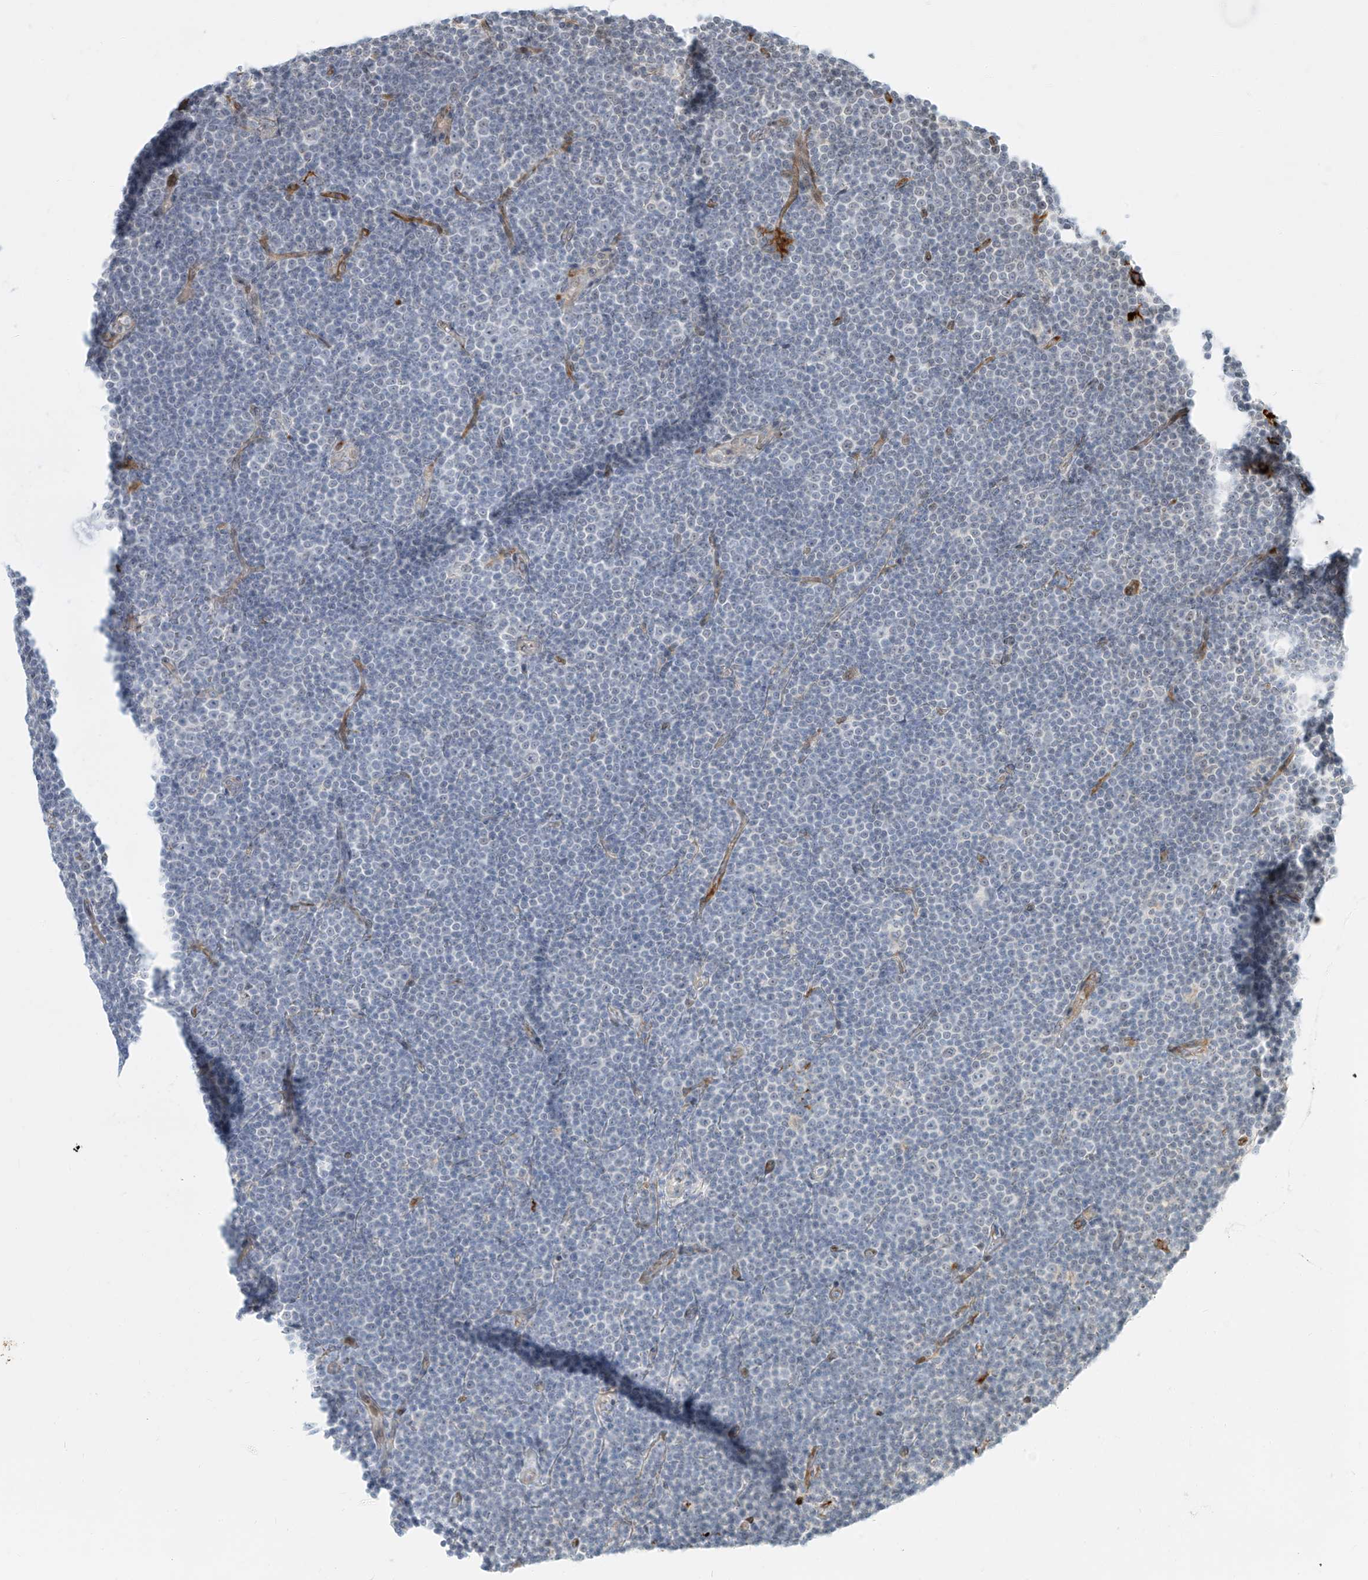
{"staining": {"intensity": "negative", "quantity": "none", "location": "none"}, "tissue": "lymphoma", "cell_type": "Tumor cells", "image_type": "cancer", "snomed": [{"axis": "morphology", "description": "Malignant lymphoma, non-Hodgkin's type, Low grade"}, {"axis": "topography", "description": "Lymph node"}], "caption": "High power microscopy histopathology image of an immunohistochemistry photomicrograph of lymphoma, revealing no significant positivity in tumor cells.", "gene": "NHSL1", "patient": {"sex": "female", "age": 67}}